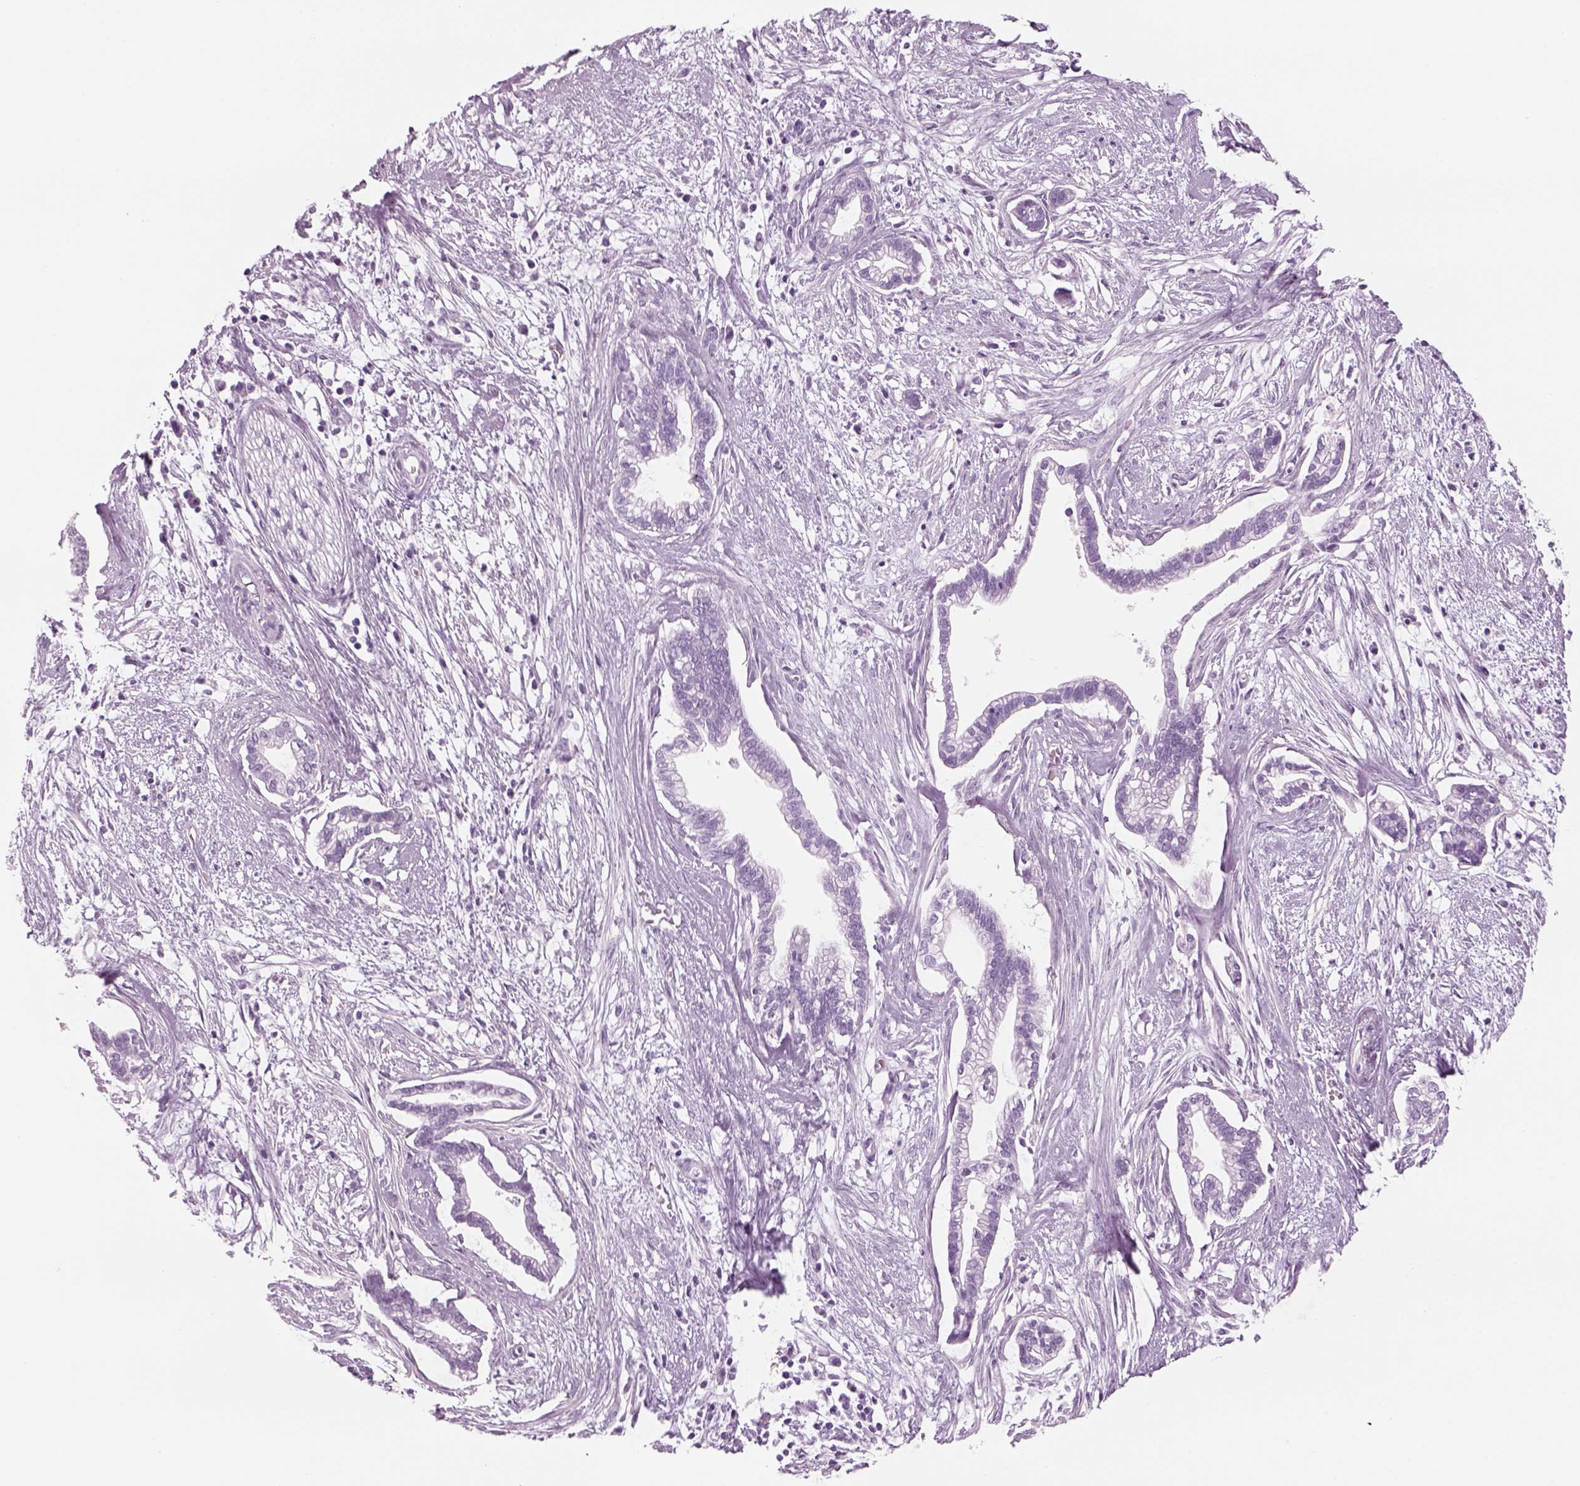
{"staining": {"intensity": "negative", "quantity": "none", "location": "none"}, "tissue": "cervical cancer", "cell_type": "Tumor cells", "image_type": "cancer", "snomed": [{"axis": "morphology", "description": "Adenocarcinoma, NOS"}, {"axis": "topography", "description": "Cervix"}], "caption": "Cervical cancer (adenocarcinoma) was stained to show a protein in brown. There is no significant staining in tumor cells.", "gene": "PABPC1L2B", "patient": {"sex": "female", "age": 62}}